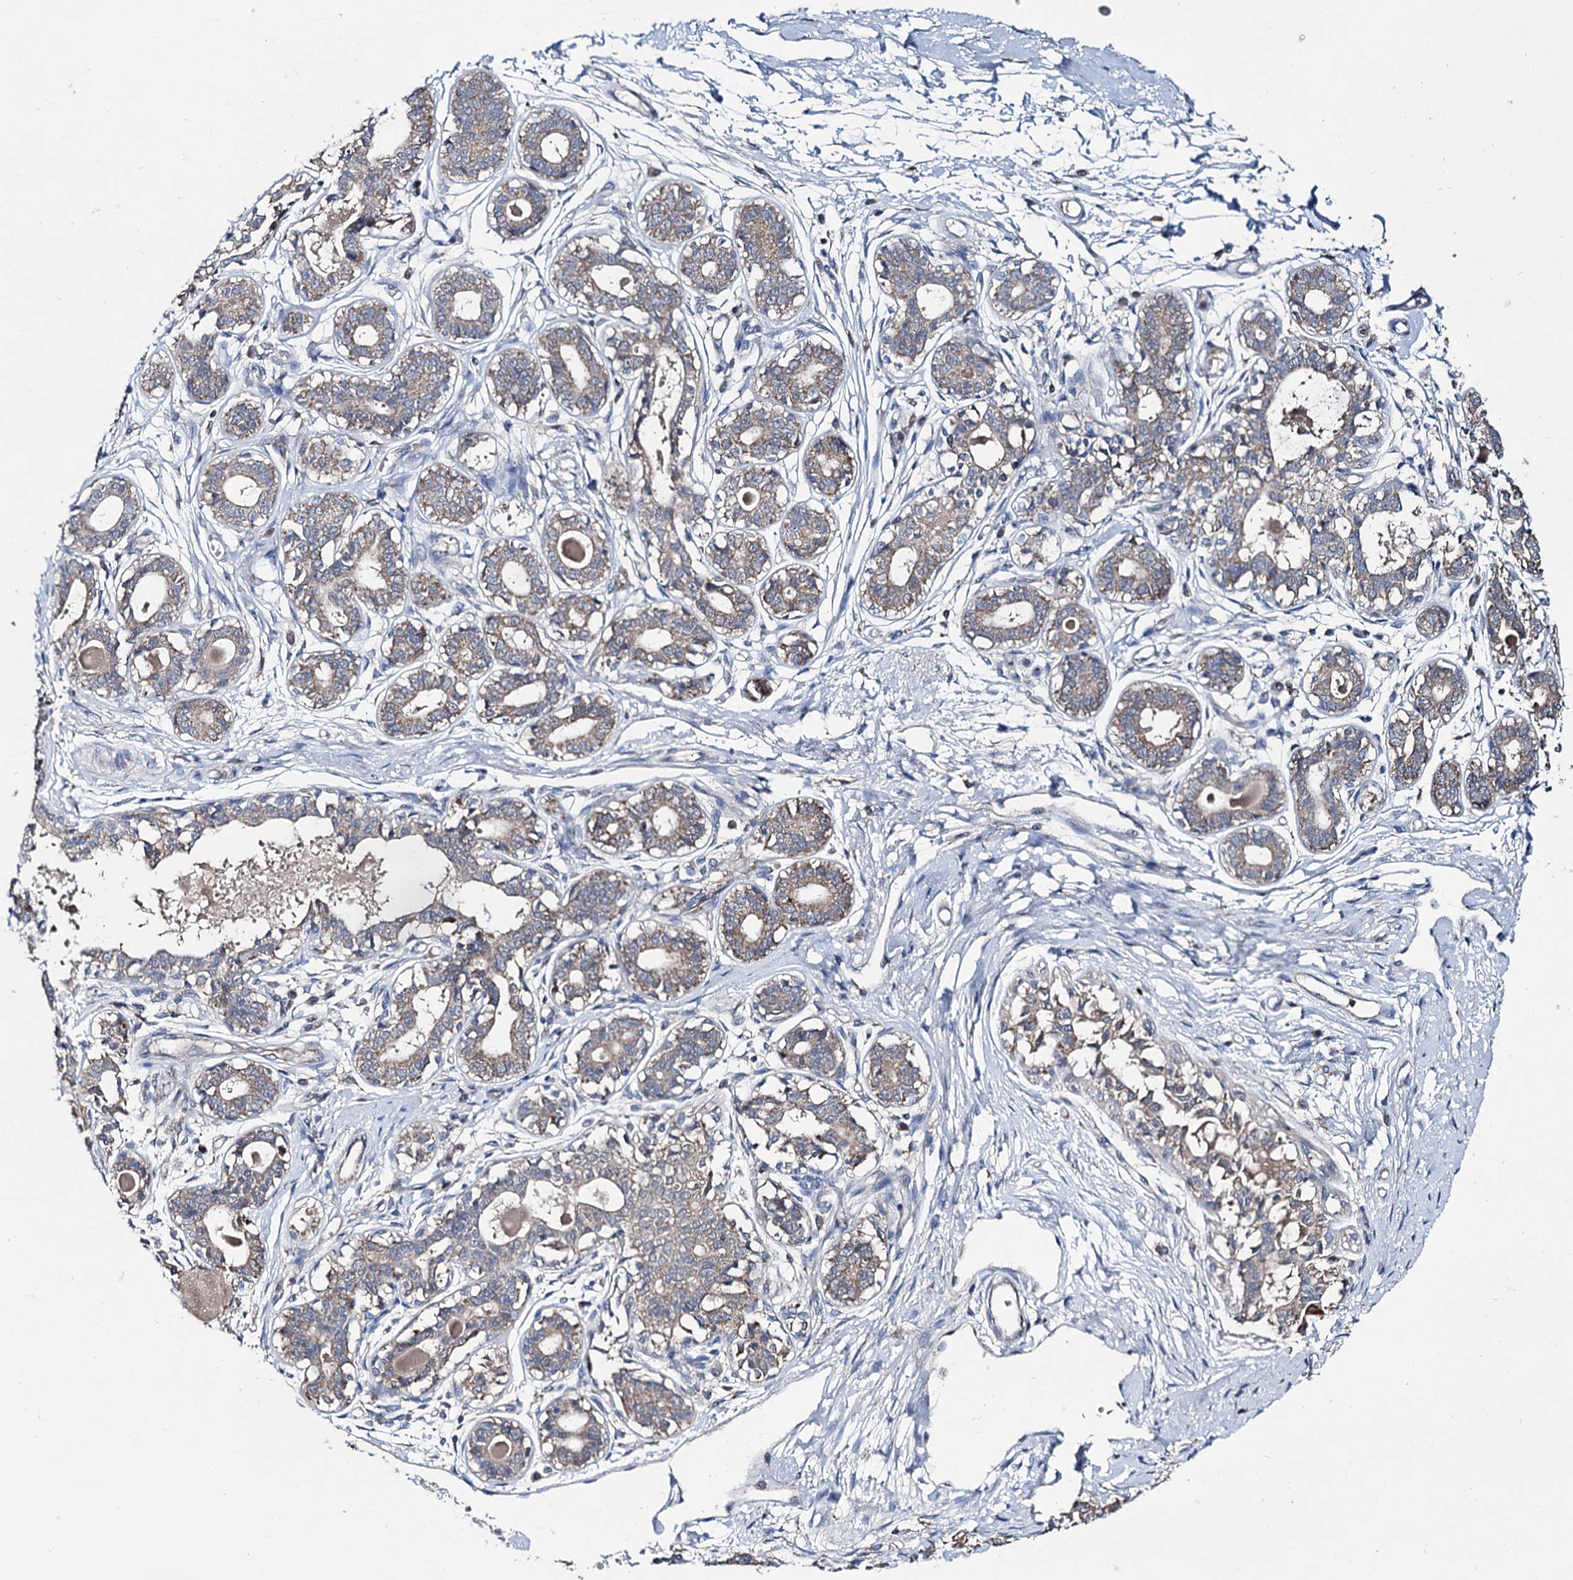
{"staining": {"intensity": "negative", "quantity": "none", "location": "none"}, "tissue": "breast", "cell_type": "Adipocytes", "image_type": "normal", "snomed": [{"axis": "morphology", "description": "Normal tissue, NOS"}, {"axis": "topography", "description": "Breast"}], "caption": "This is an immunohistochemistry image of normal breast. There is no expression in adipocytes.", "gene": "METTL4", "patient": {"sex": "female", "age": 45}}